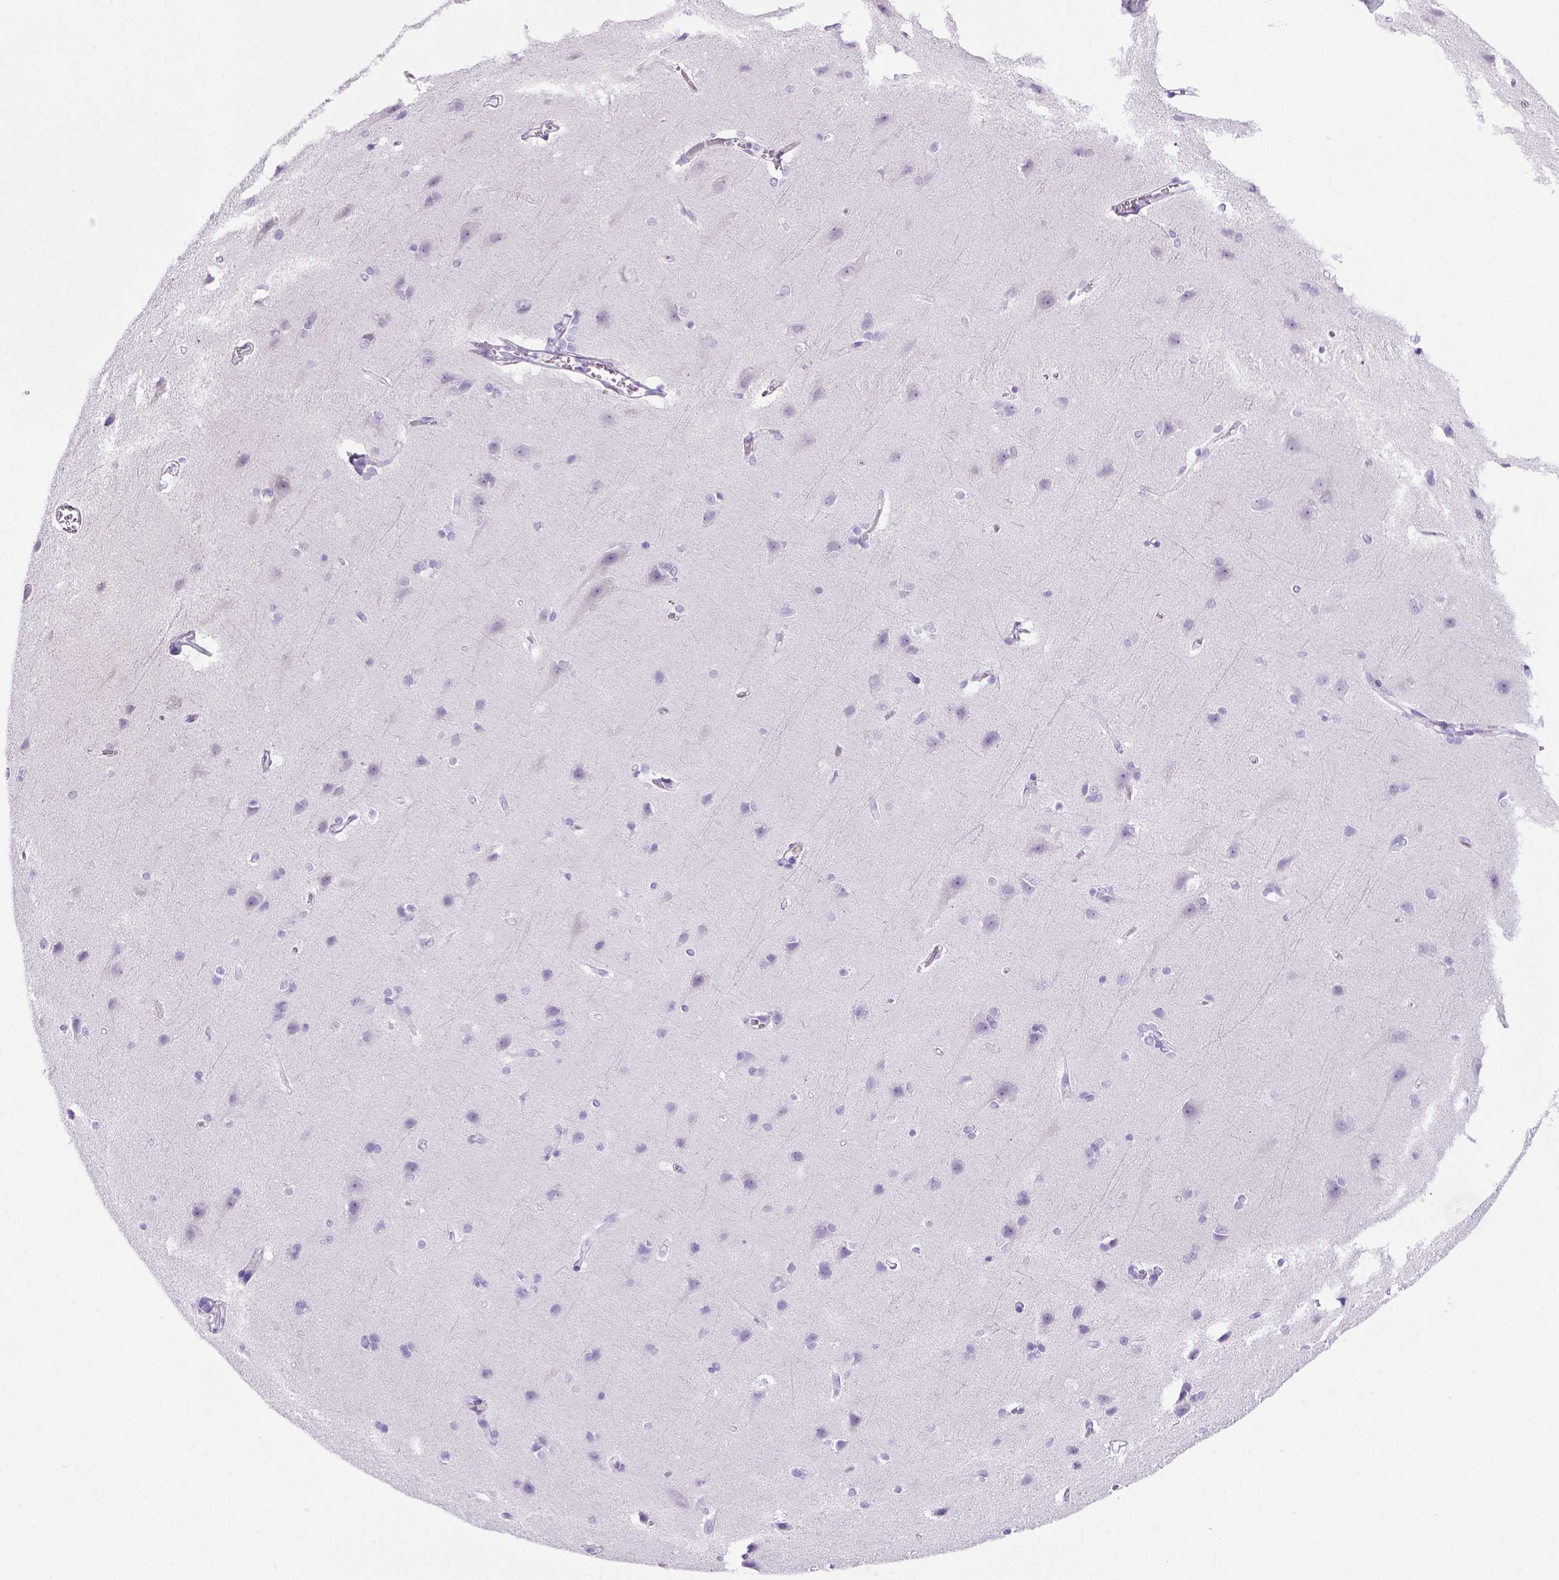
{"staining": {"intensity": "negative", "quantity": "none", "location": "none"}, "tissue": "cerebral cortex", "cell_type": "Endothelial cells", "image_type": "normal", "snomed": [{"axis": "morphology", "description": "Normal tissue, NOS"}, {"axis": "topography", "description": "Cerebral cortex"}], "caption": "This histopathology image is of unremarkable cerebral cortex stained with immunohistochemistry (IHC) to label a protein in brown with the nuclei are counter-stained blue. There is no expression in endothelial cells.", "gene": "ITIH4", "patient": {"sex": "male", "age": 37}}